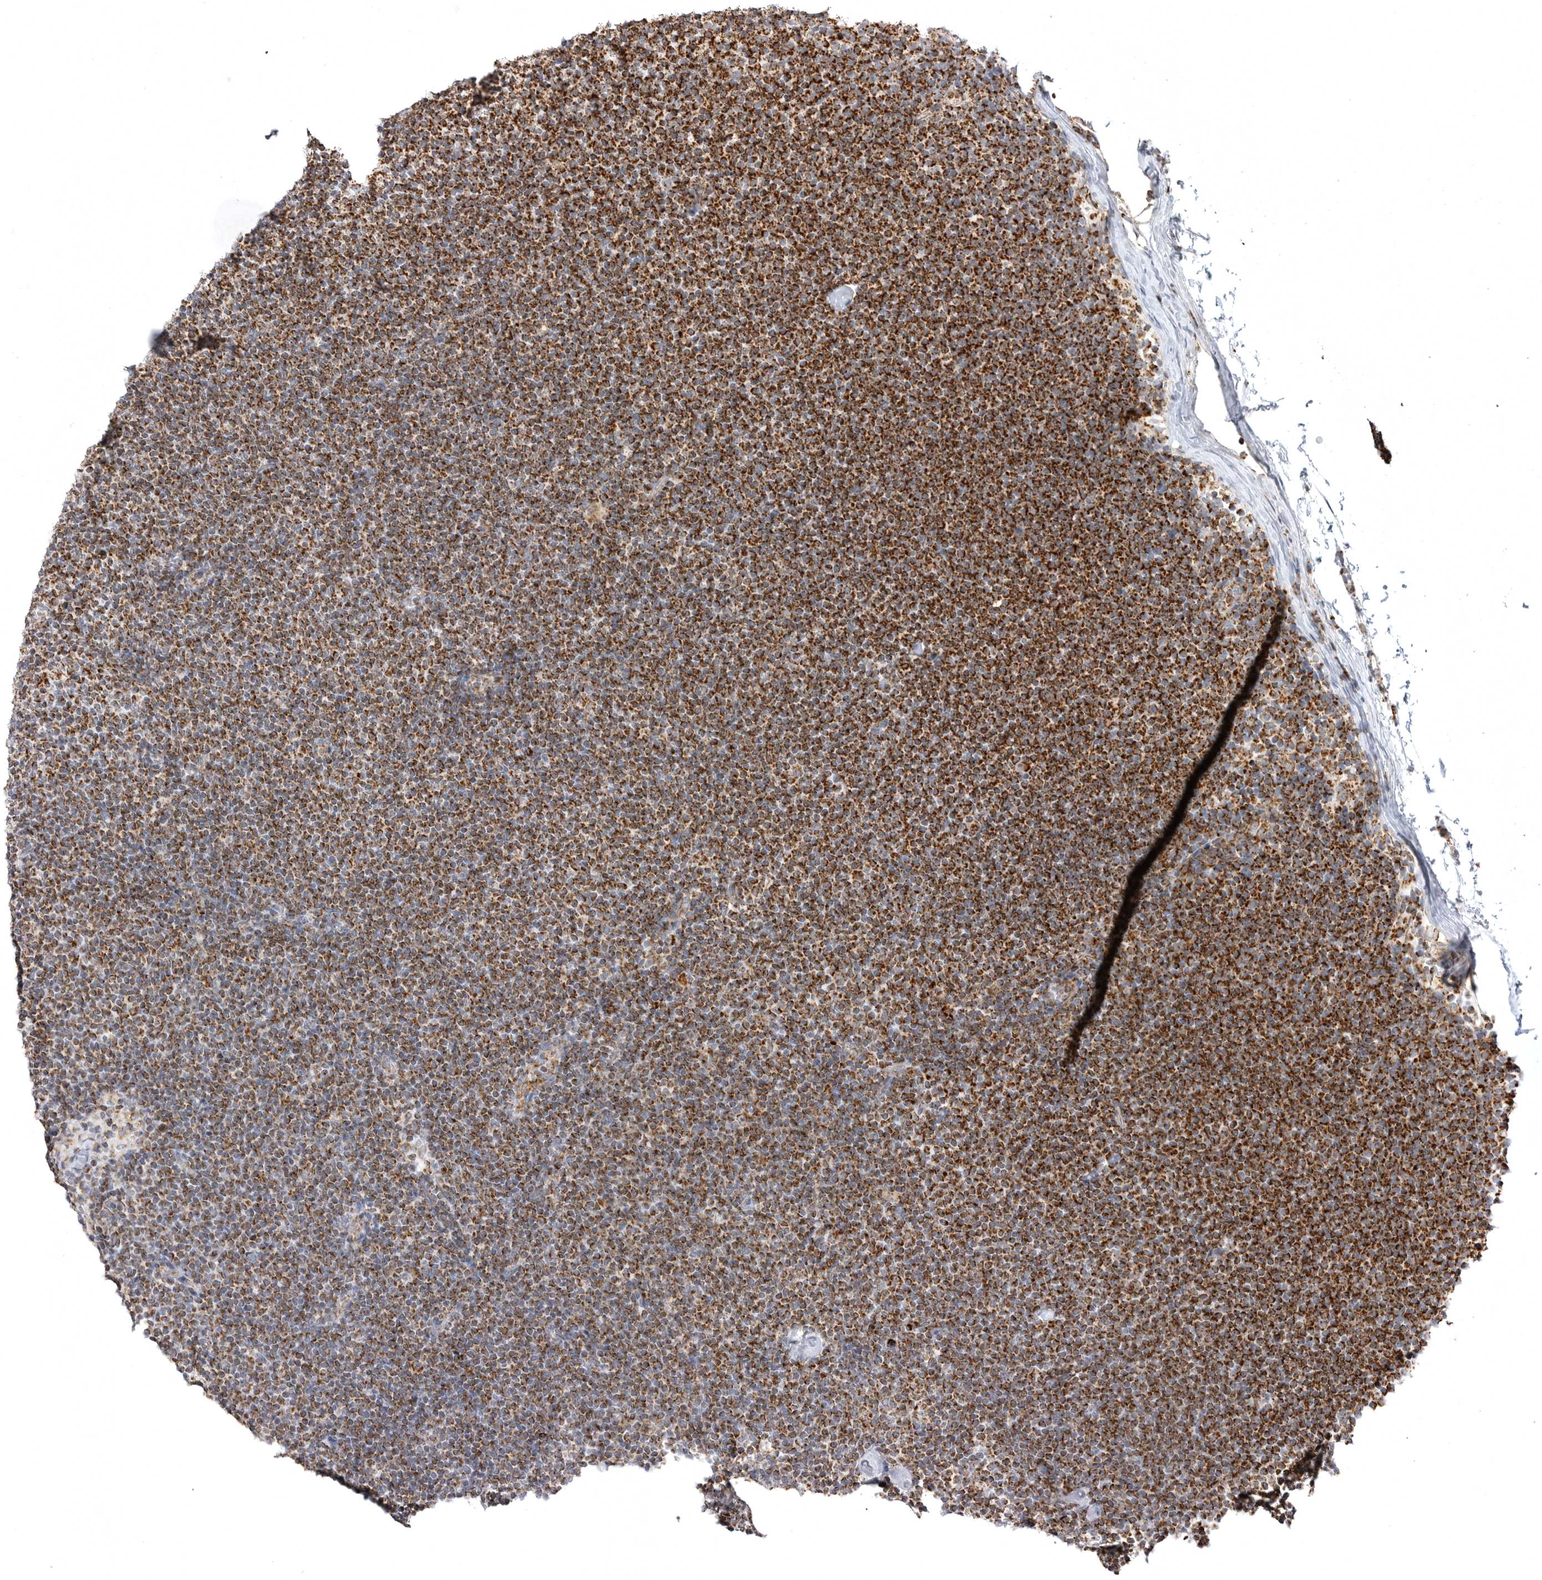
{"staining": {"intensity": "strong", "quantity": ">75%", "location": "cytoplasmic/membranous"}, "tissue": "lymphoma", "cell_type": "Tumor cells", "image_type": "cancer", "snomed": [{"axis": "morphology", "description": "Malignant lymphoma, non-Hodgkin's type, Low grade"}, {"axis": "topography", "description": "Lymph node"}], "caption": "Brown immunohistochemical staining in malignant lymphoma, non-Hodgkin's type (low-grade) shows strong cytoplasmic/membranous staining in about >75% of tumor cells.", "gene": "TUFM", "patient": {"sex": "female", "age": 53}}